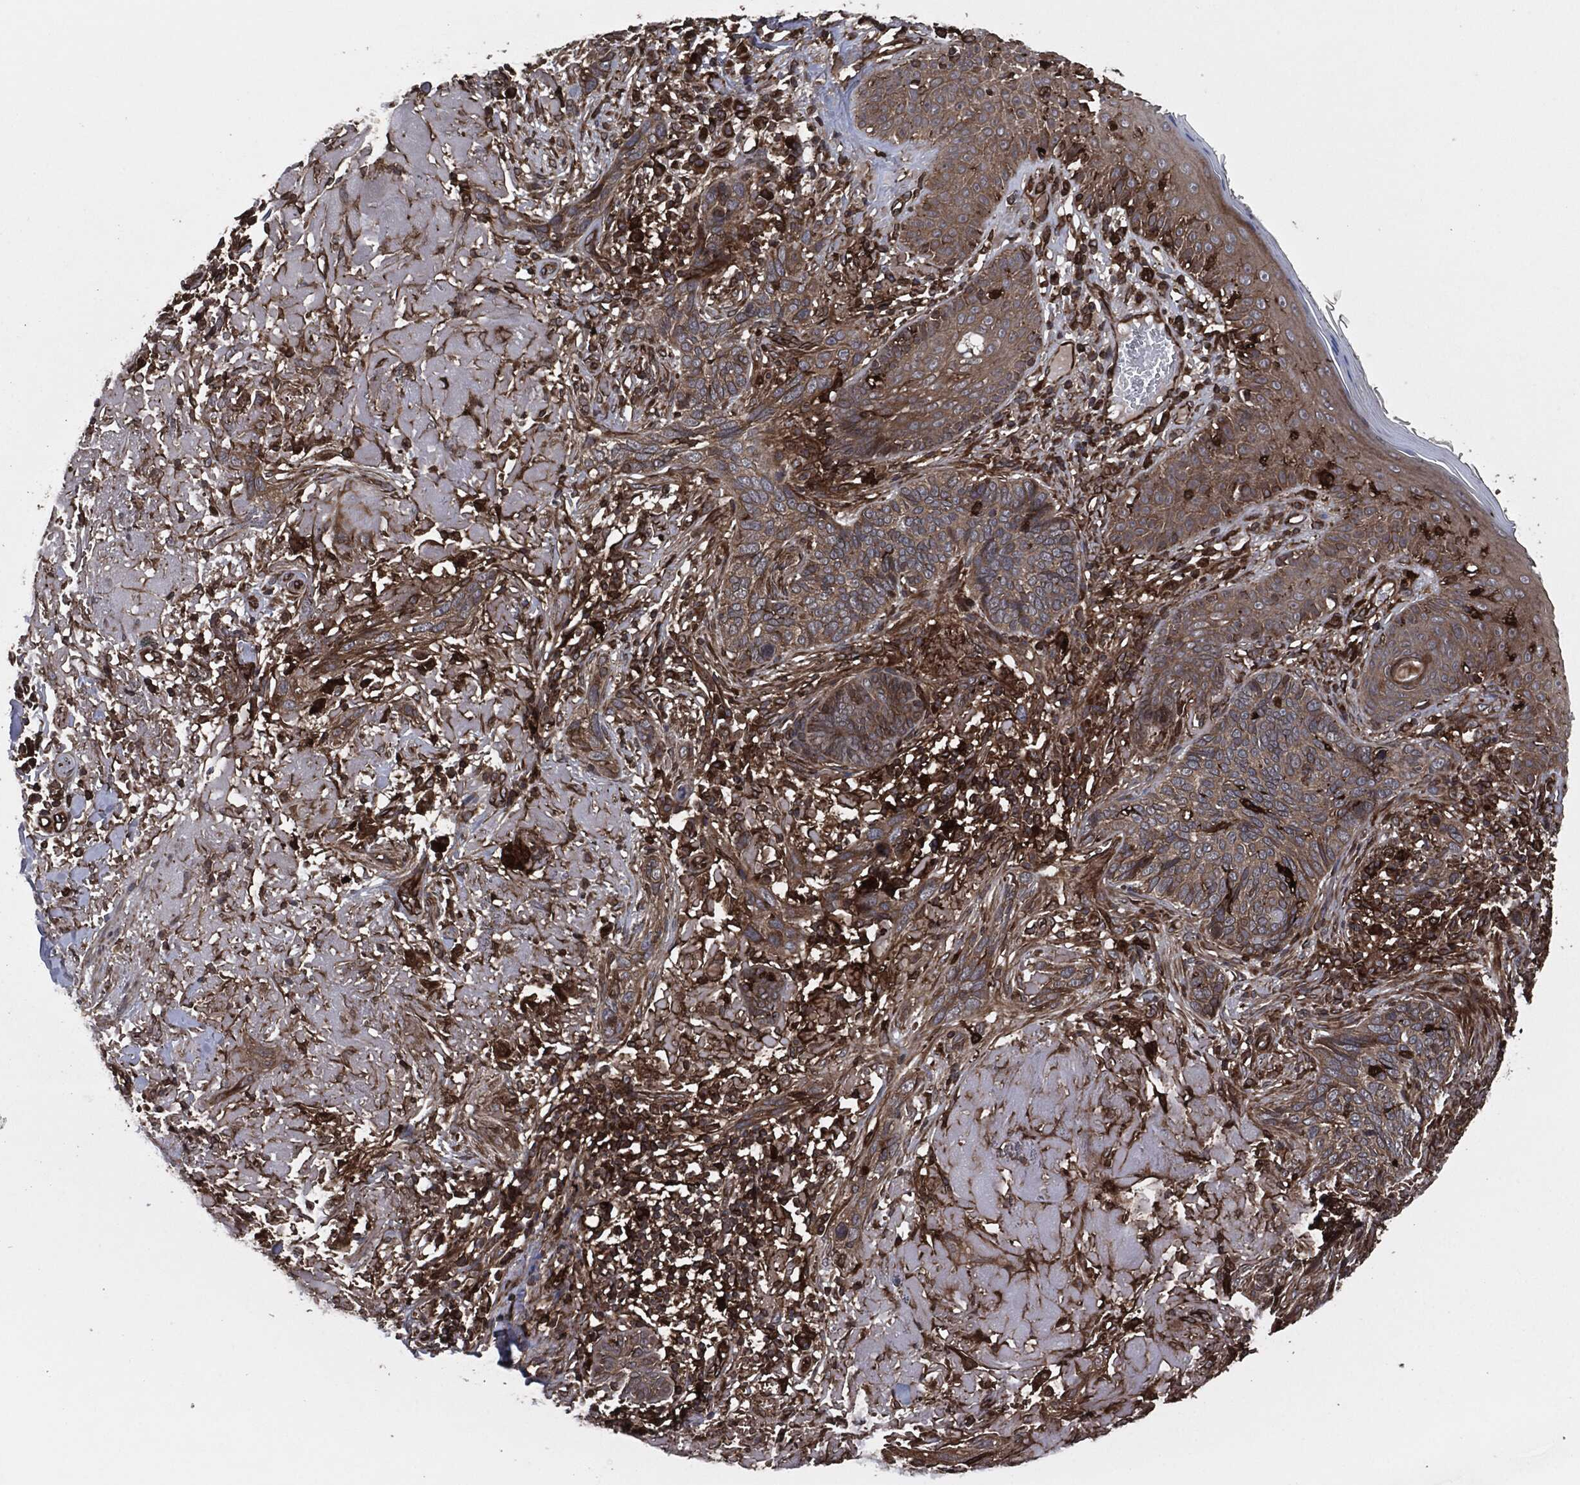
{"staining": {"intensity": "weak", "quantity": ">75%", "location": "cytoplasmic/membranous"}, "tissue": "skin cancer", "cell_type": "Tumor cells", "image_type": "cancer", "snomed": [{"axis": "morphology", "description": "Basal cell carcinoma"}, {"axis": "topography", "description": "Skin"}], "caption": "A brown stain highlights weak cytoplasmic/membranous positivity of a protein in human skin basal cell carcinoma tumor cells.", "gene": "RAP1GDS1", "patient": {"sex": "male", "age": 91}}